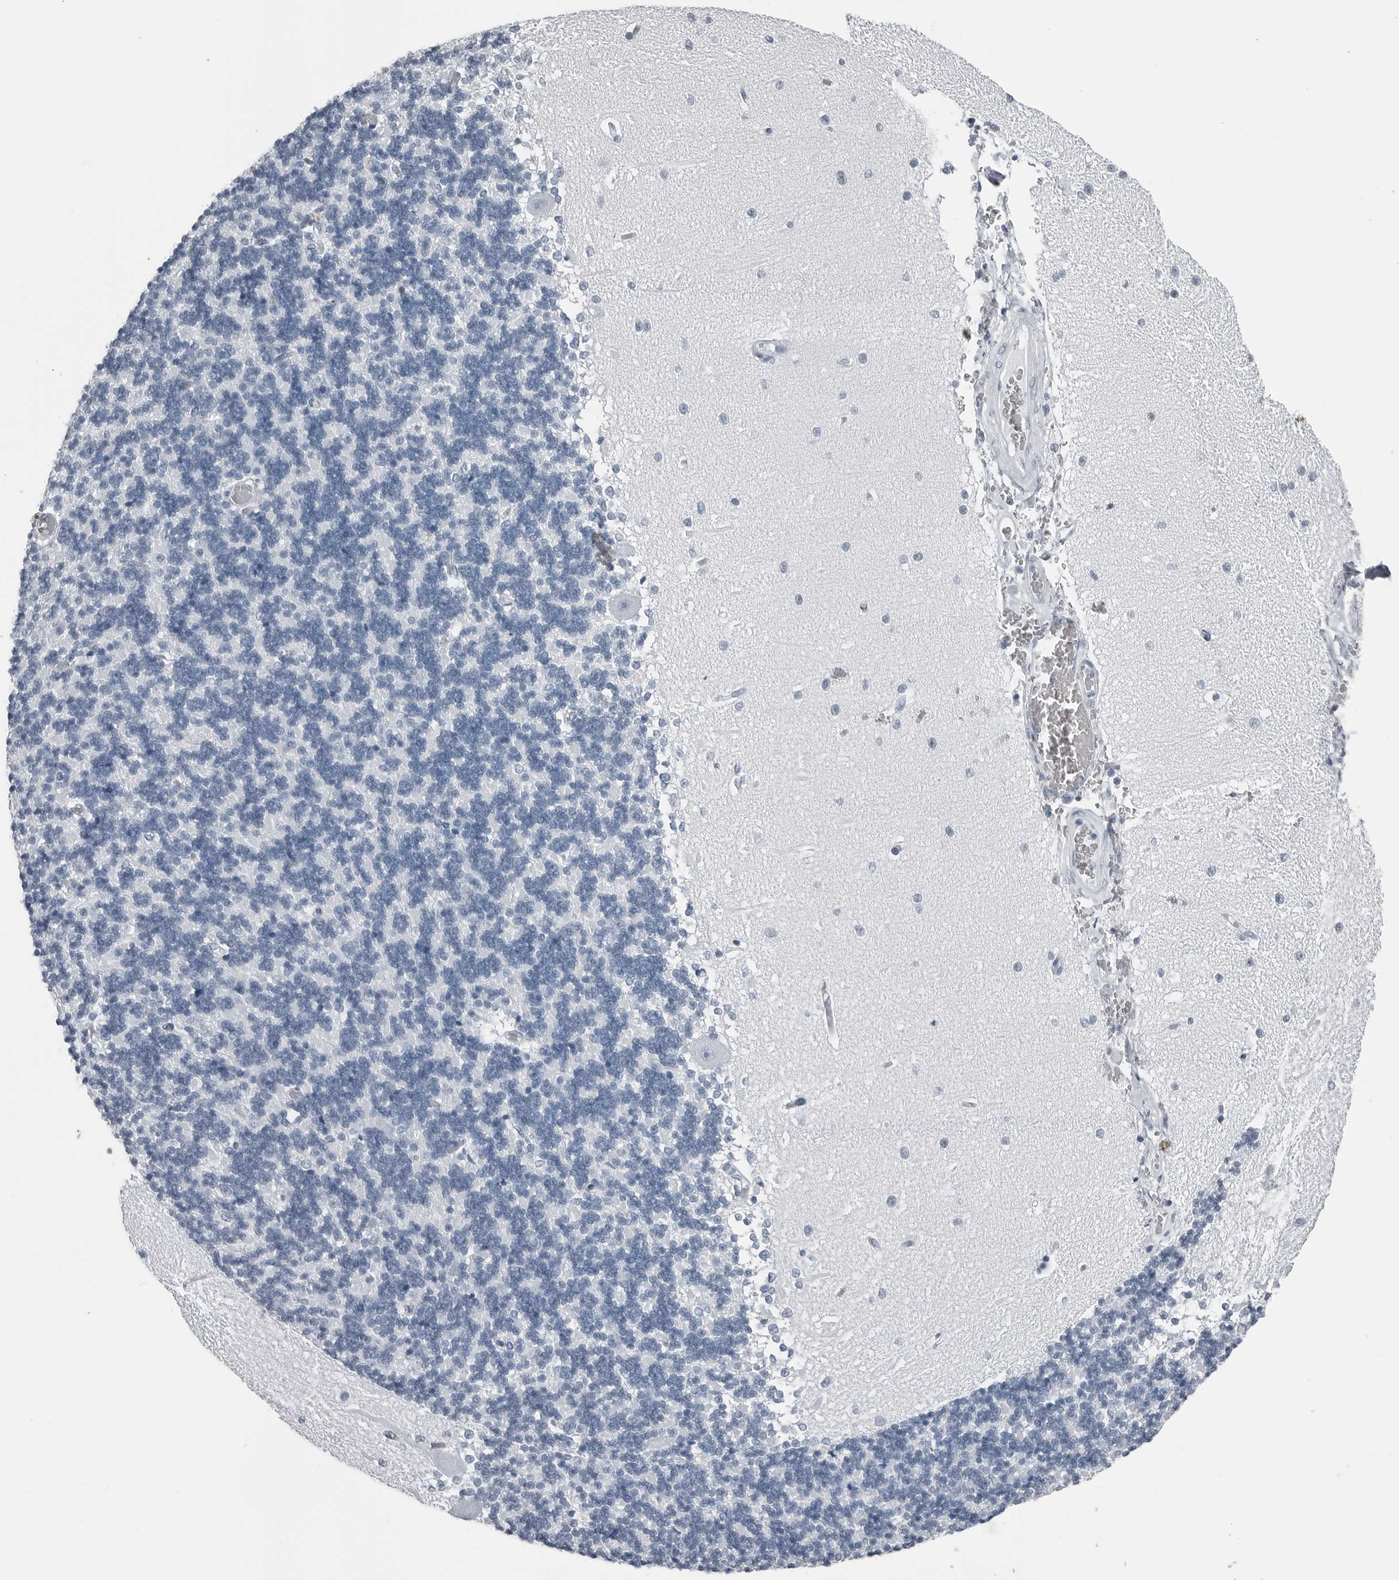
{"staining": {"intensity": "negative", "quantity": "none", "location": "none"}, "tissue": "cerebellum", "cell_type": "Cells in granular layer", "image_type": "normal", "snomed": [{"axis": "morphology", "description": "Normal tissue, NOS"}, {"axis": "topography", "description": "Cerebellum"}], "caption": "This is a micrograph of immunohistochemistry staining of unremarkable cerebellum, which shows no staining in cells in granular layer.", "gene": "SPINK1", "patient": {"sex": "male", "age": 37}}